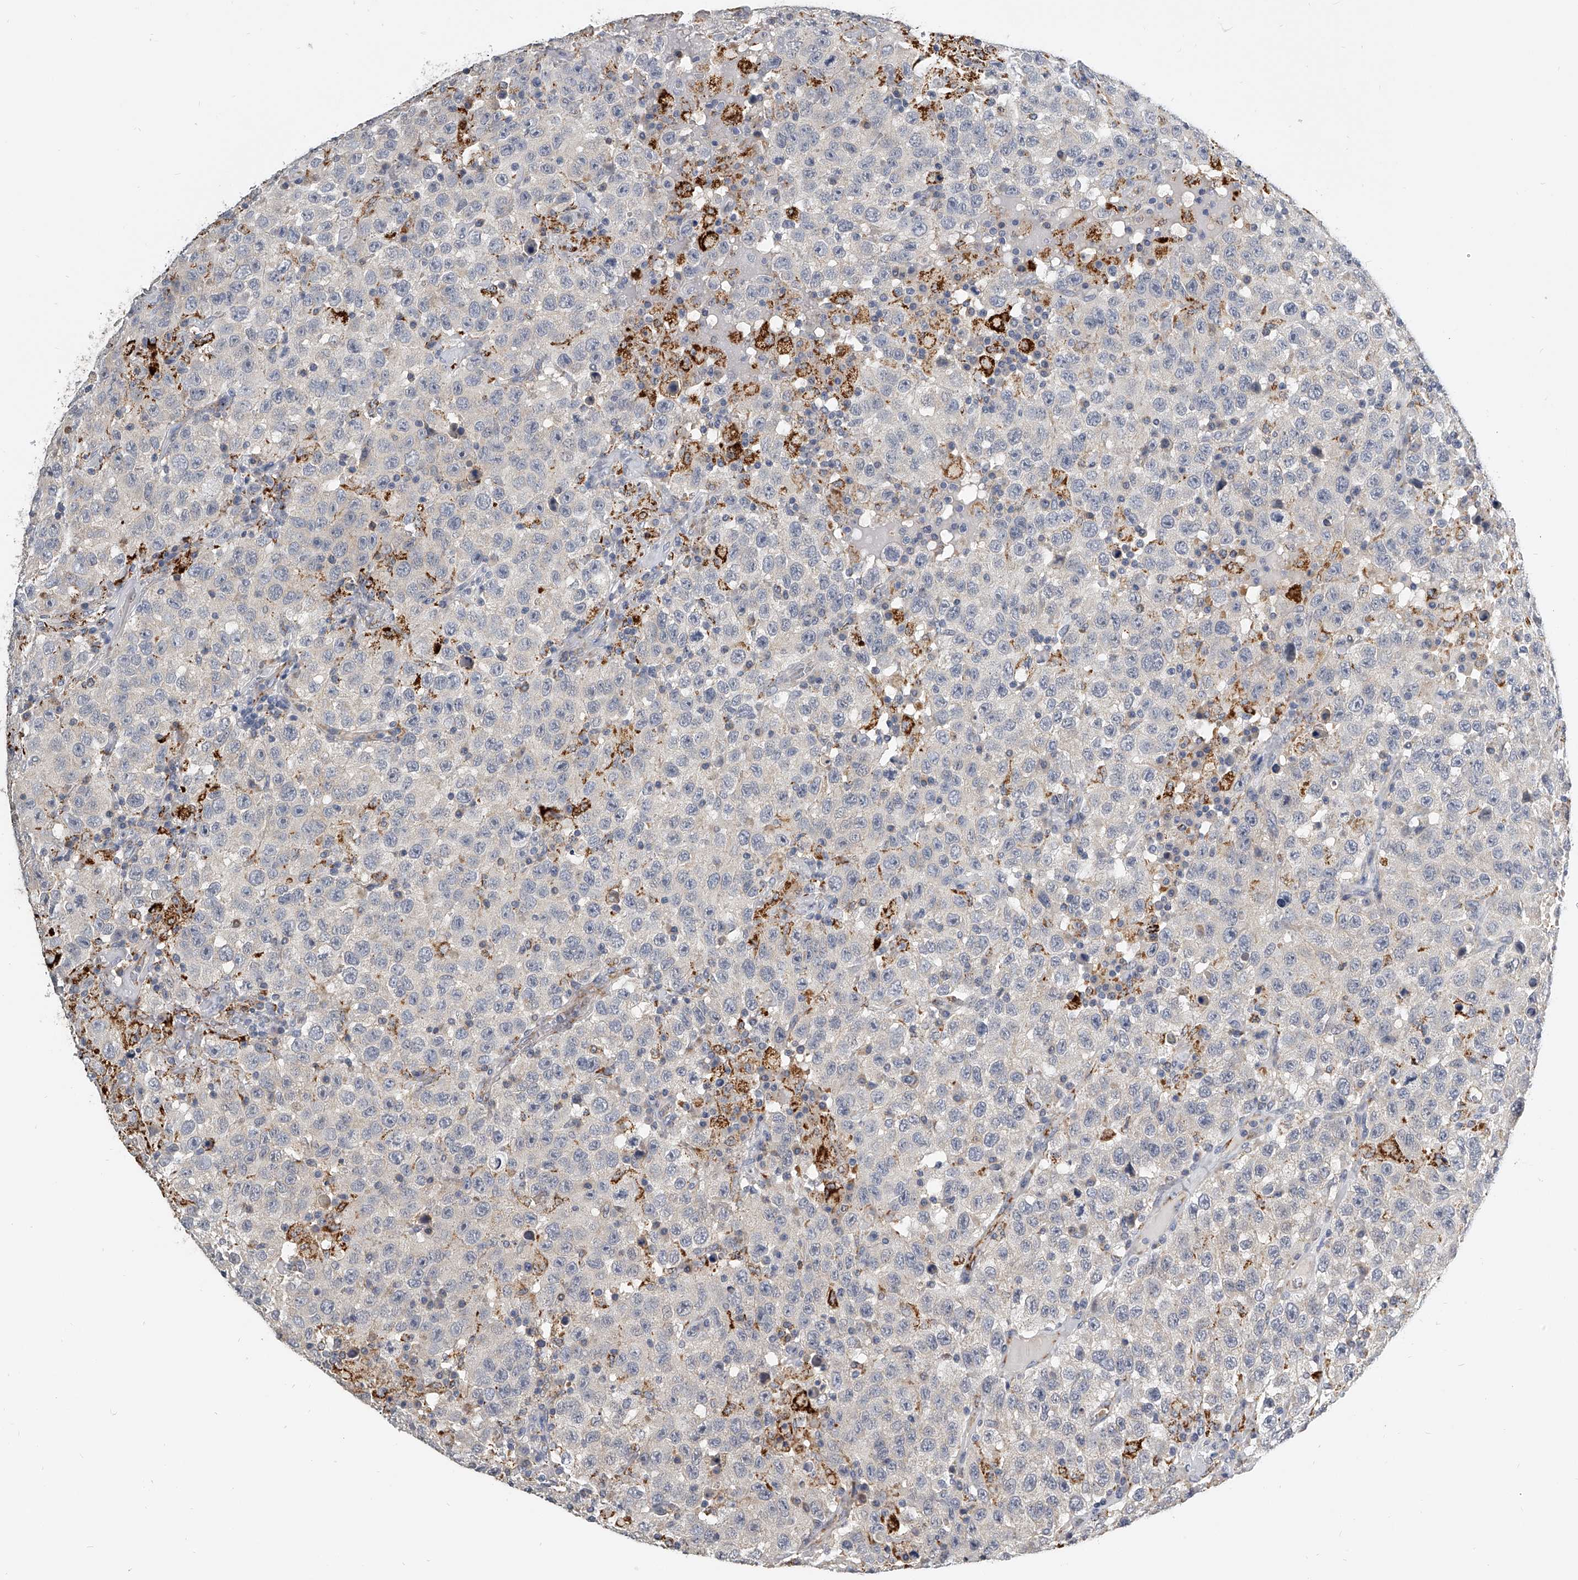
{"staining": {"intensity": "negative", "quantity": "none", "location": "none"}, "tissue": "testis cancer", "cell_type": "Tumor cells", "image_type": "cancer", "snomed": [{"axis": "morphology", "description": "Seminoma, NOS"}, {"axis": "topography", "description": "Testis"}], "caption": "A high-resolution photomicrograph shows immunohistochemistry (IHC) staining of testis cancer, which demonstrates no significant expression in tumor cells.", "gene": "KLHL7", "patient": {"sex": "male", "age": 41}}